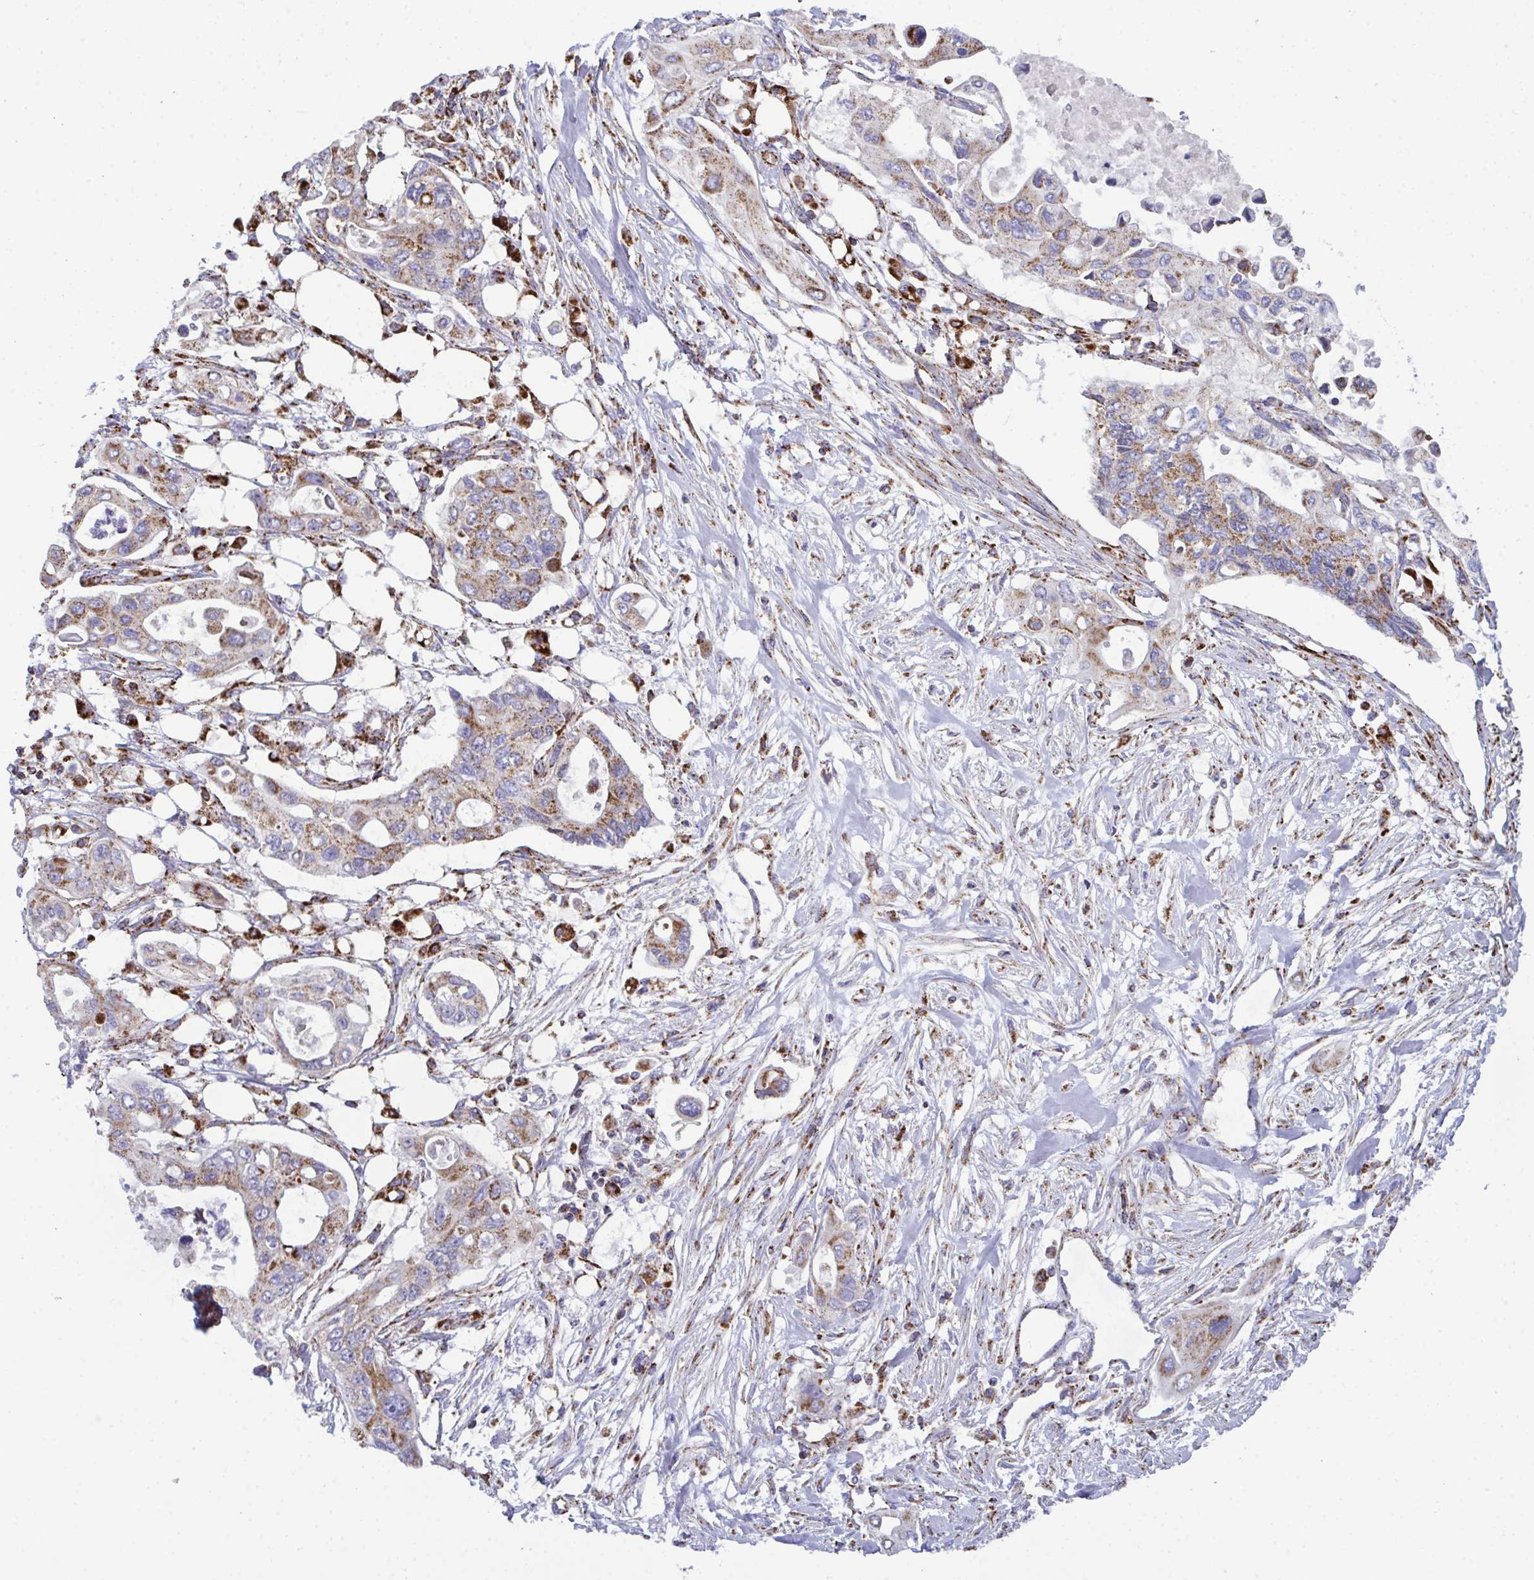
{"staining": {"intensity": "moderate", "quantity": ">75%", "location": "cytoplasmic/membranous"}, "tissue": "pancreatic cancer", "cell_type": "Tumor cells", "image_type": "cancer", "snomed": [{"axis": "morphology", "description": "Adenocarcinoma, NOS"}, {"axis": "topography", "description": "Pancreas"}], "caption": "Pancreatic cancer (adenocarcinoma) was stained to show a protein in brown. There is medium levels of moderate cytoplasmic/membranous staining in about >75% of tumor cells. Using DAB (brown) and hematoxylin (blue) stains, captured at high magnification using brightfield microscopy.", "gene": "CSDE1", "patient": {"sex": "female", "age": 63}}